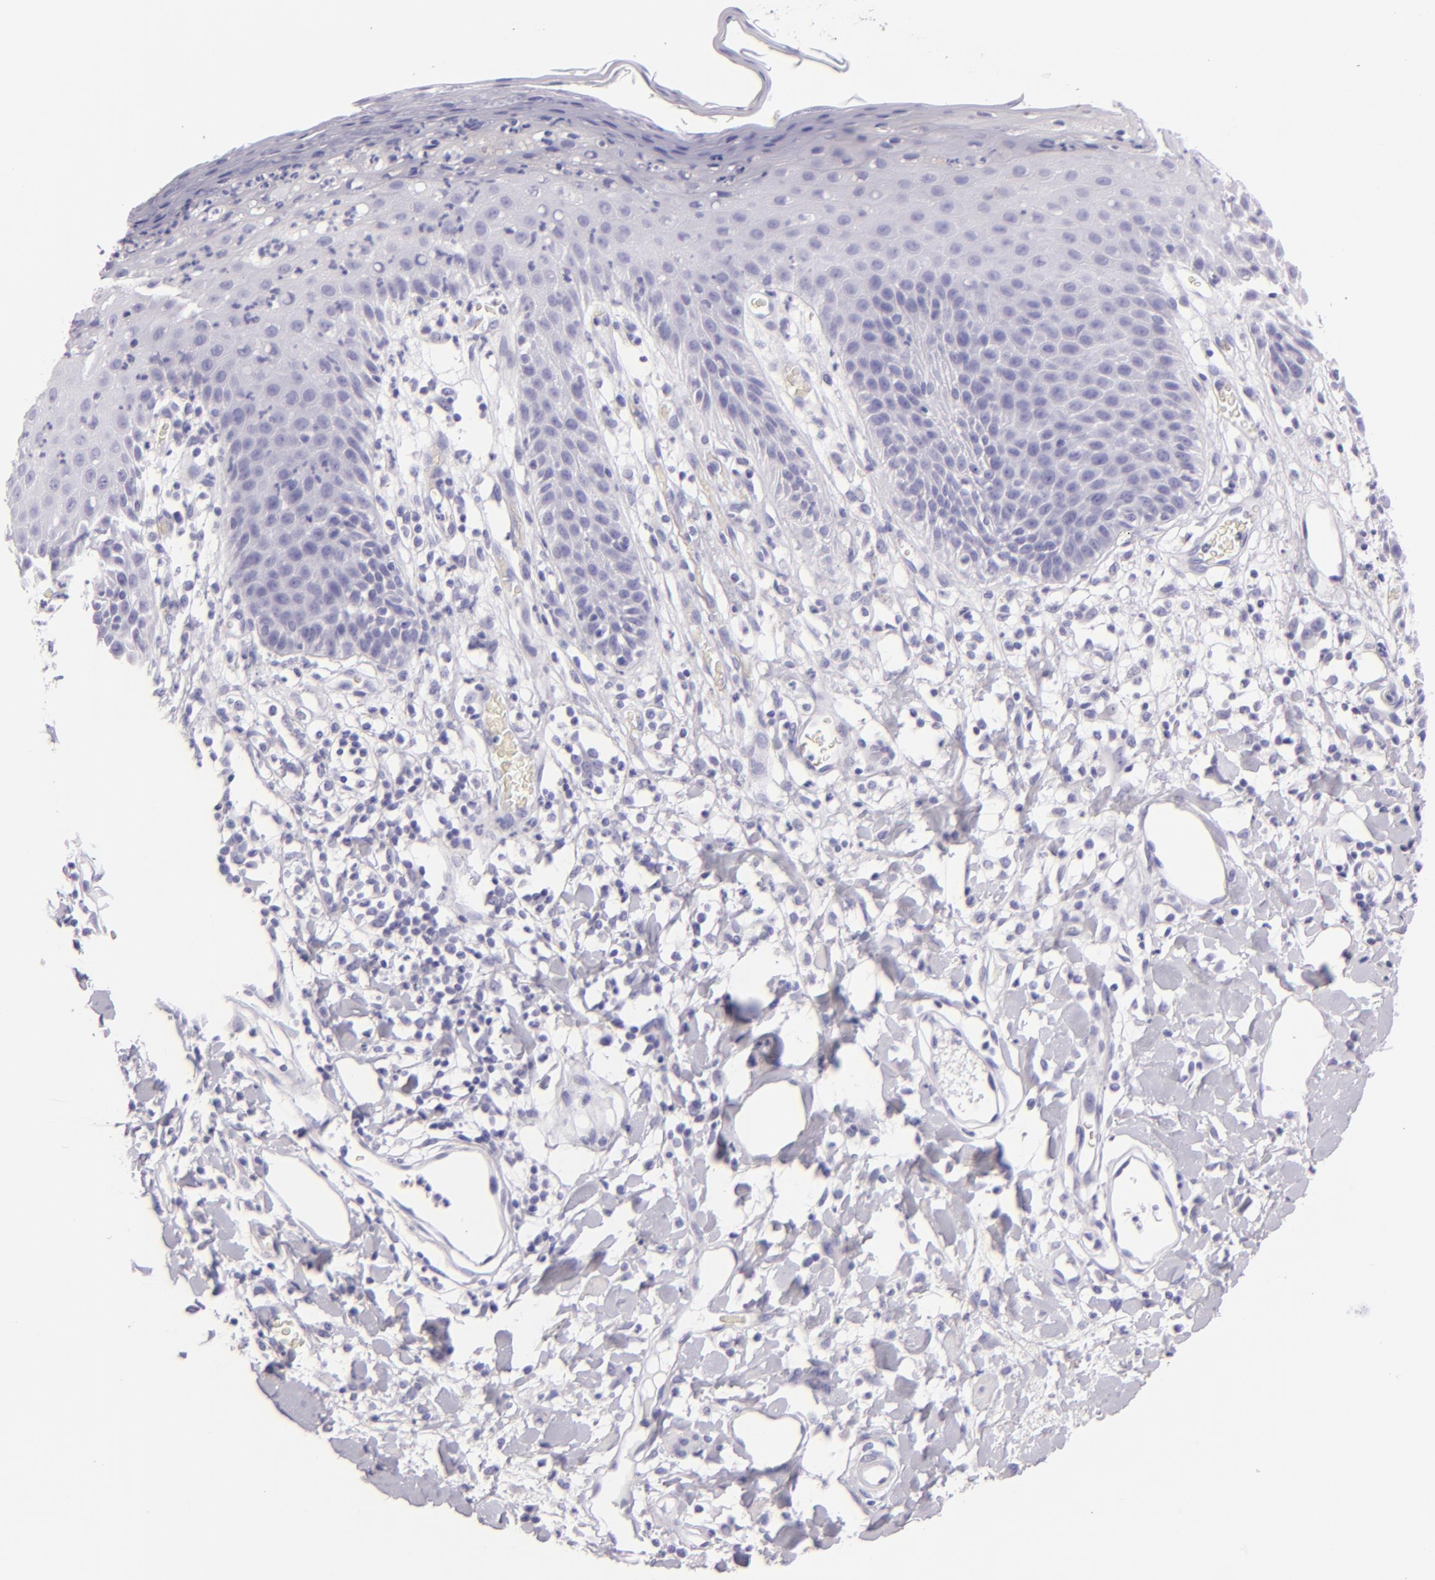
{"staining": {"intensity": "negative", "quantity": "none", "location": "none"}, "tissue": "skin", "cell_type": "Epidermal cells", "image_type": "normal", "snomed": [{"axis": "morphology", "description": "Normal tissue, NOS"}, {"axis": "topography", "description": "Vulva"}, {"axis": "topography", "description": "Peripheral nerve tissue"}], "caption": "Immunohistochemistry of unremarkable human skin reveals no positivity in epidermal cells.", "gene": "MUC5AC", "patient": {"sex": "female", "age": 68}}